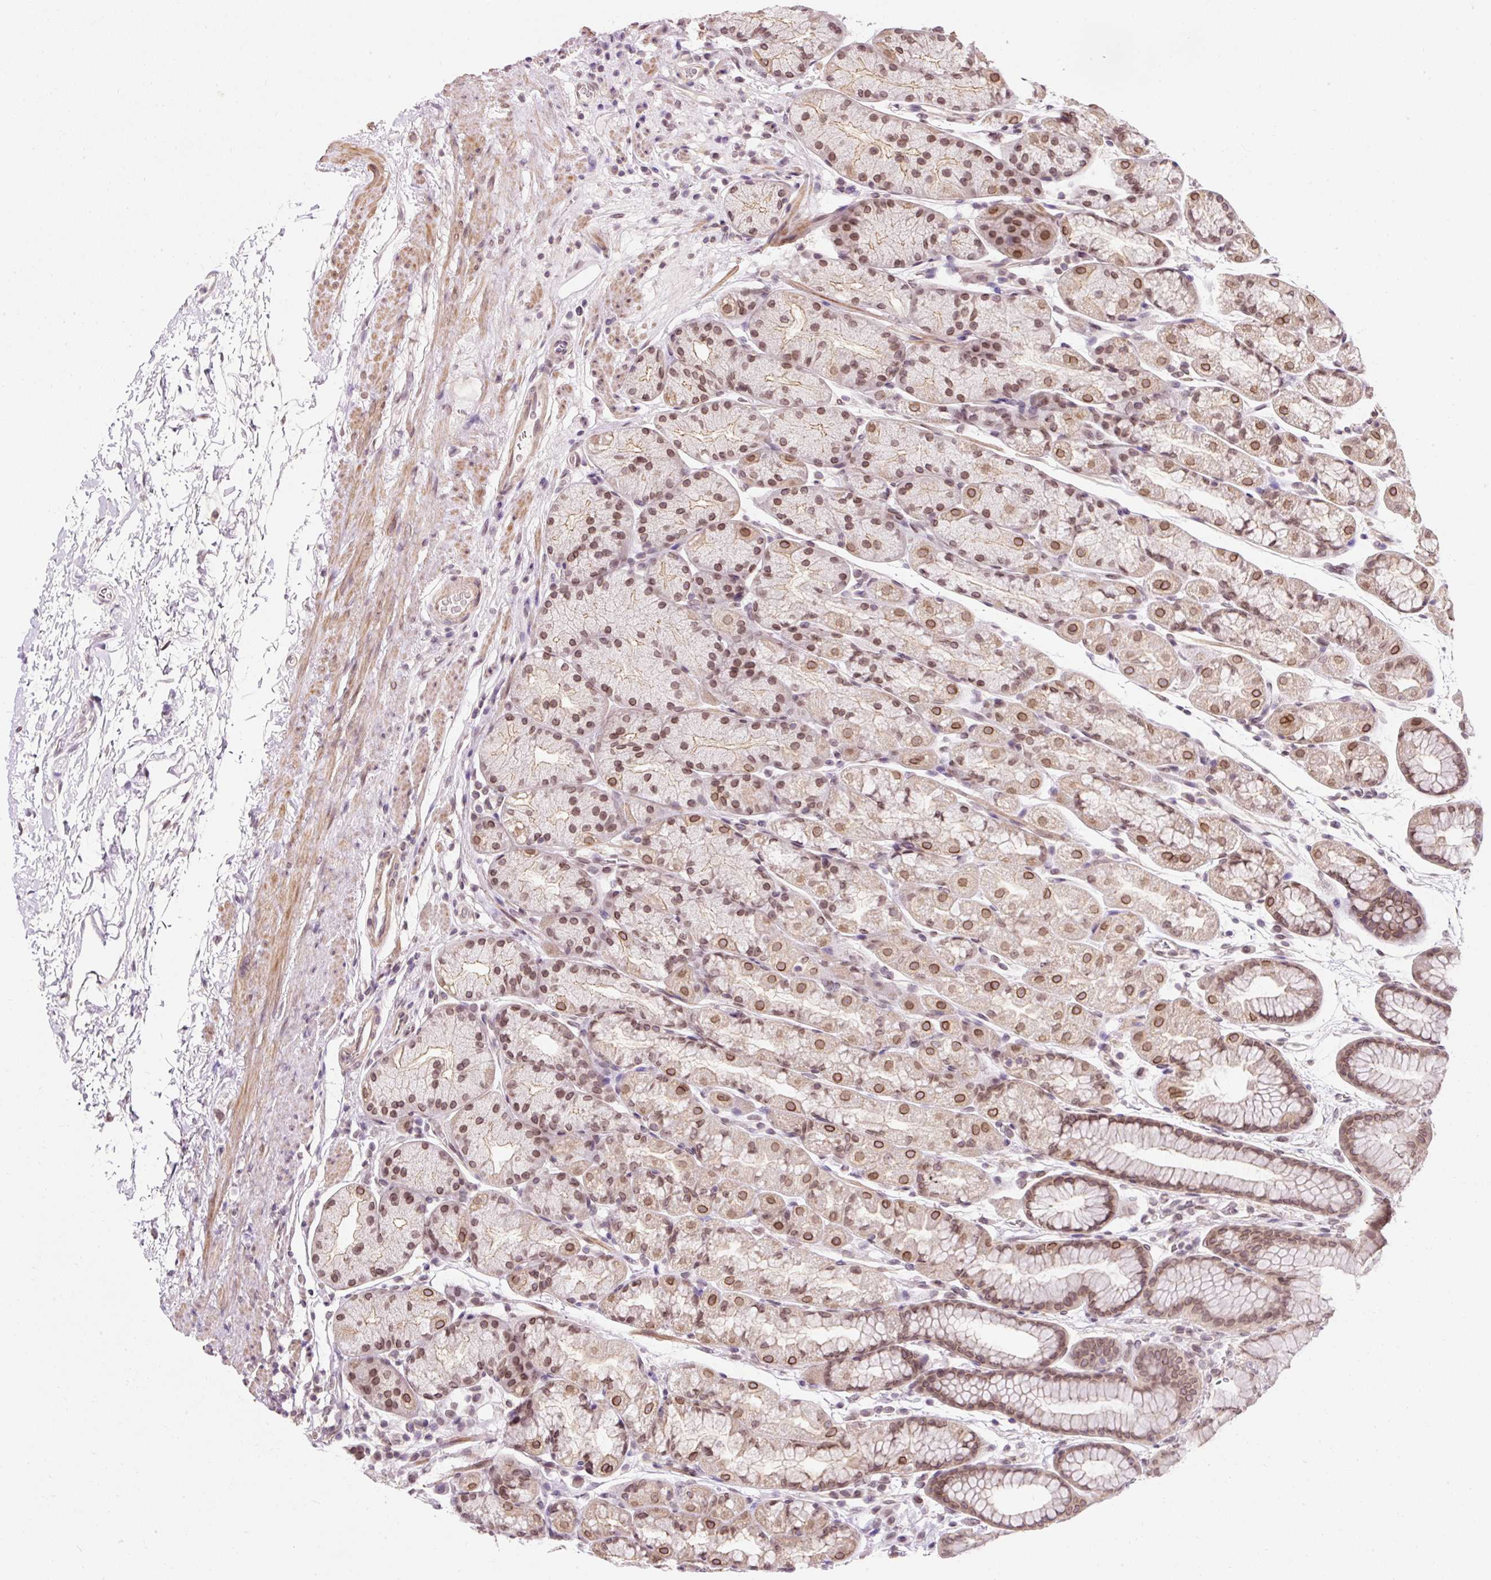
{"staining": {"intensity": "moderate", "quantity": ">75%", "location": "cytoplasmic/membranous,nuclear"}, "tissue": "stomach", "cell_type": "Glandular cells", "image_type": "normal", "snomed": [{"axis": "morphology", "description": "Normal tissue, NOS"}, {"axis": "topography", "description": "Stomach, lower"}], "caption": "A histopathology image of human stomach stained for a protein displays moderate cytoplasmic/membranous,nuclear brown staining in glandular cells. Immunohistochemistry (ihc) stains the protein in brown and the nuclei are stained blue.", "gene": "ZNF610", "patient": {"sex": "male", "age": 67}}